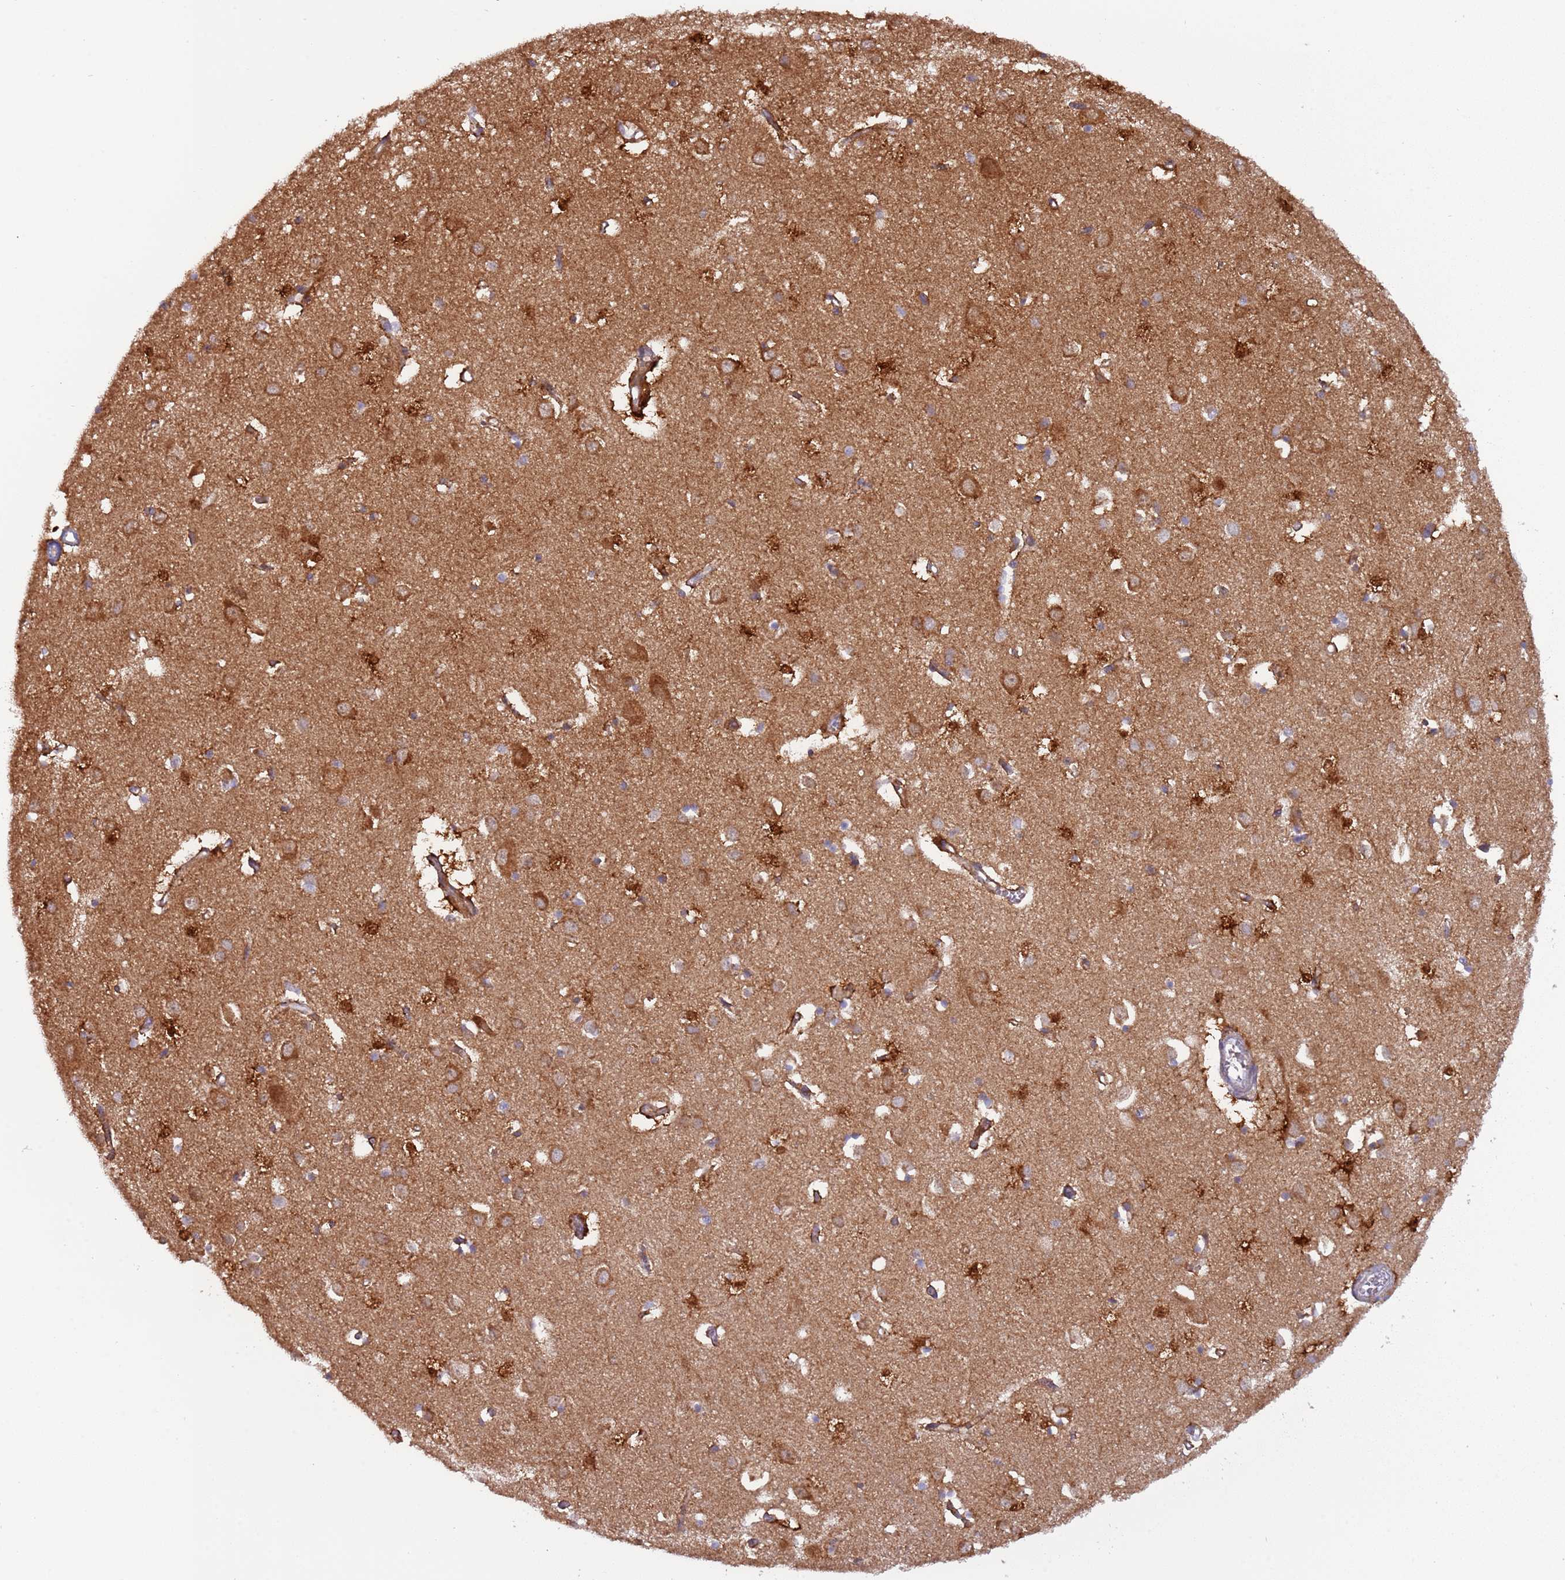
{"staining": {"intensity": "moderate", "quantity": ">75%", "location": "cytoplasmic/membranous"}, "tissue": "cerebral cortex", "cell_type": "Endothelial cells", "image_type": "normal", "snomed": [{"axis": "morphology", "description": "Normal tissue, NOS"}, {"axis": "topography", "description": "Cerebral cortex"}], "caption": "Moderate cytoplasmic/membranous expression for a protein is identified in approximately >75% of endothelial cells of normal cerebral cortex using immunohistochemistry (IHC).", "gene": "UQCRQ", "patient": {"sex": "female", "age": 64}}